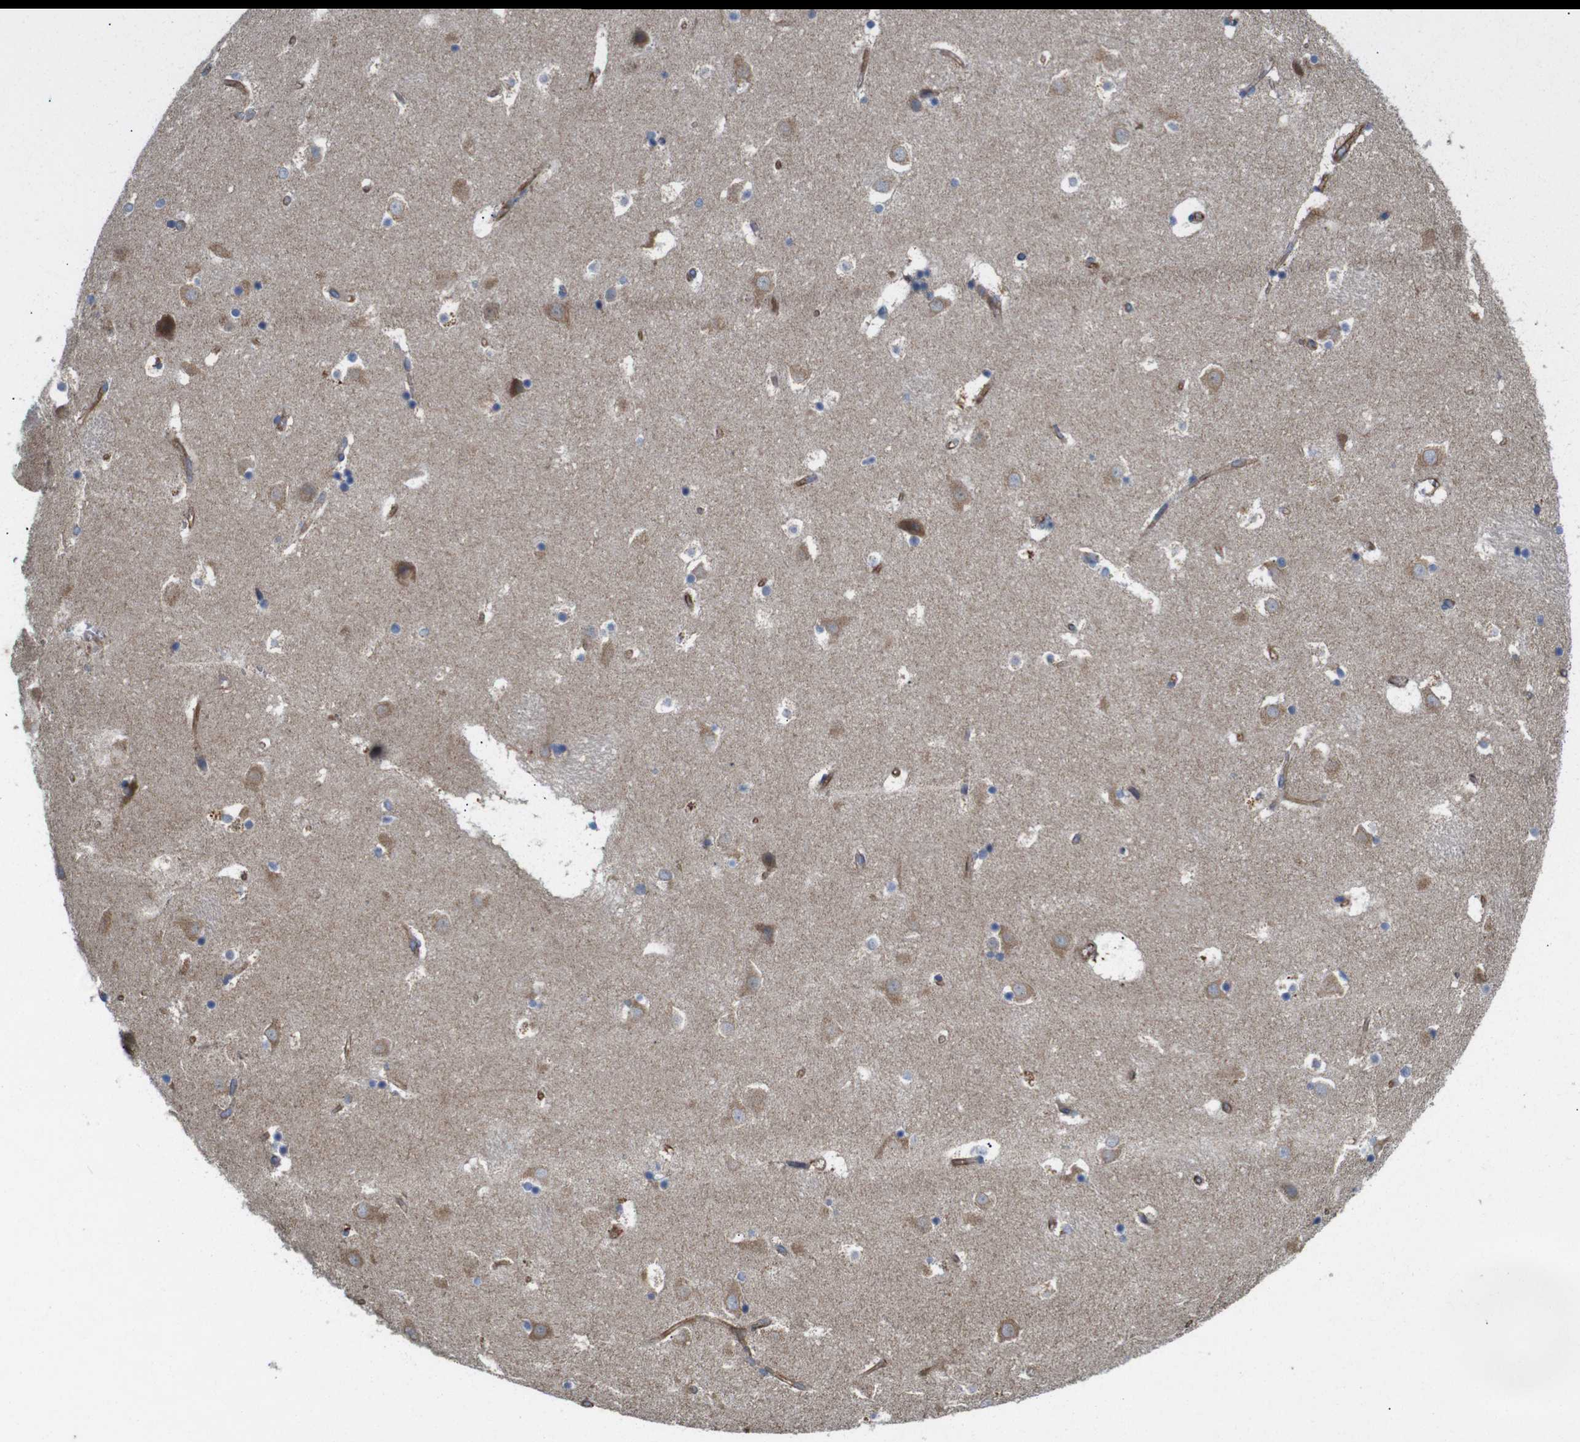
{"staining": {"intensity": "moderate", "quantity": "<25%", "location": "cytoplasmic/membranous"}, "tissue": "caudate", "cell_type": "Glial cells", "image_type": "normal", "snomed": [{"axis": "morphology", "description": "Normal tissue, NOS"}, {"axis": "topography", "description": "Lateral ventricle wall"}], "caption": "IHC of normal human caudate displays low levels of moderate cytoplasmic/membranous expression in approximately <25% of glial cells. The staining was performed using DAB, with brown indicating positive protein expression. Nuclei are stained blue with hematoxylin.", "gene": "POMK", "patient": {"sex": "male", "age": 45}}